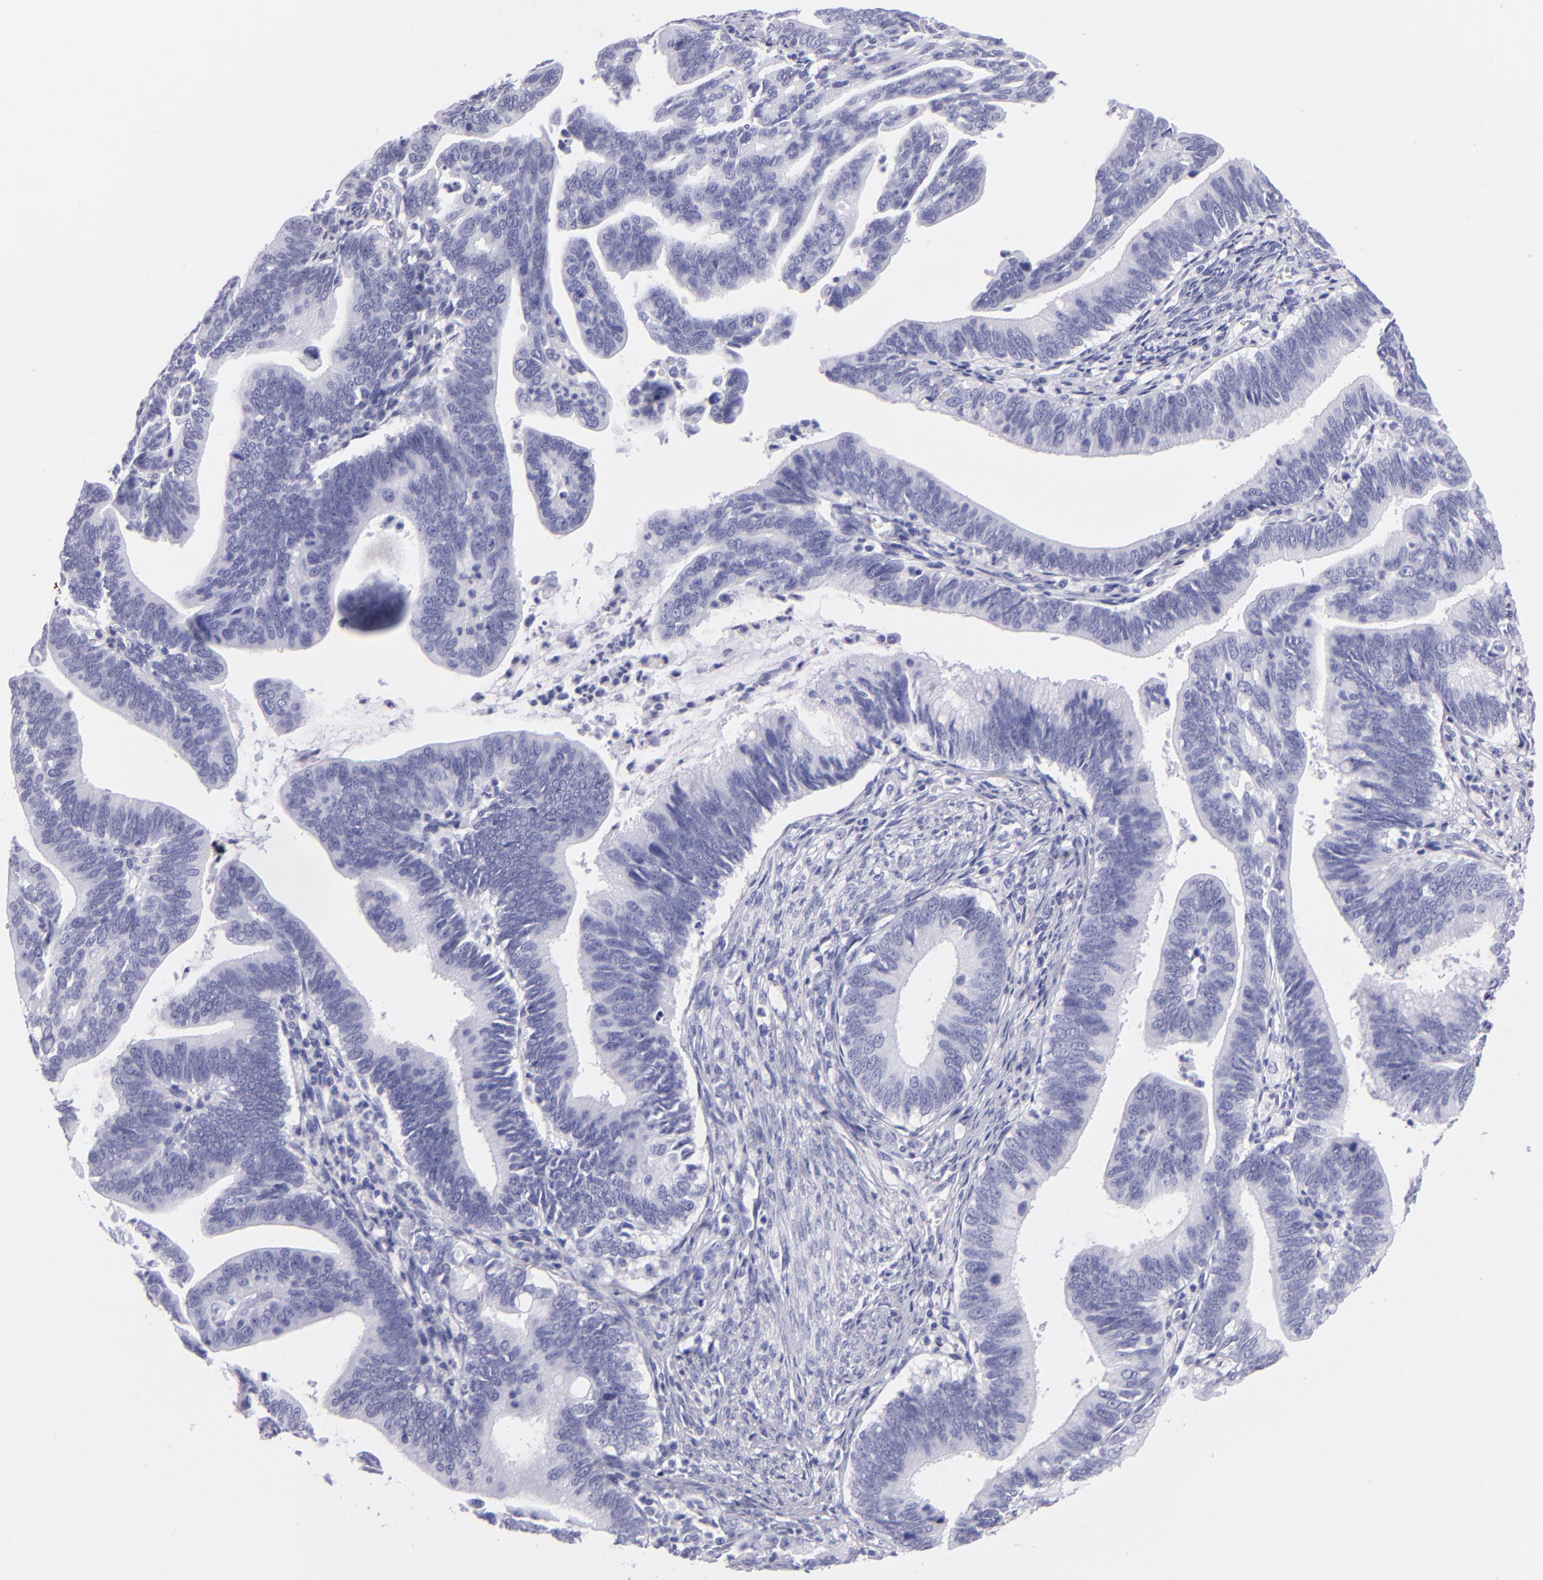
{"staining": {"intensity": "negative", "quantity": "none", "location": "none"}, "tissue": "cervical cancer", "cell_type": "Tumor cells", "image_type": "cancer", "snomed": [{"axis": "morphology", "description": "Adenocarcinoma, NOS"}, {"axis": "topography", "description": "Cervix"}], "caption": "Tumor cells show no significant staining in cervical adenocarcinoma.", "gene": "PVALB", "patient": {"sex": "female", "age": 47}}